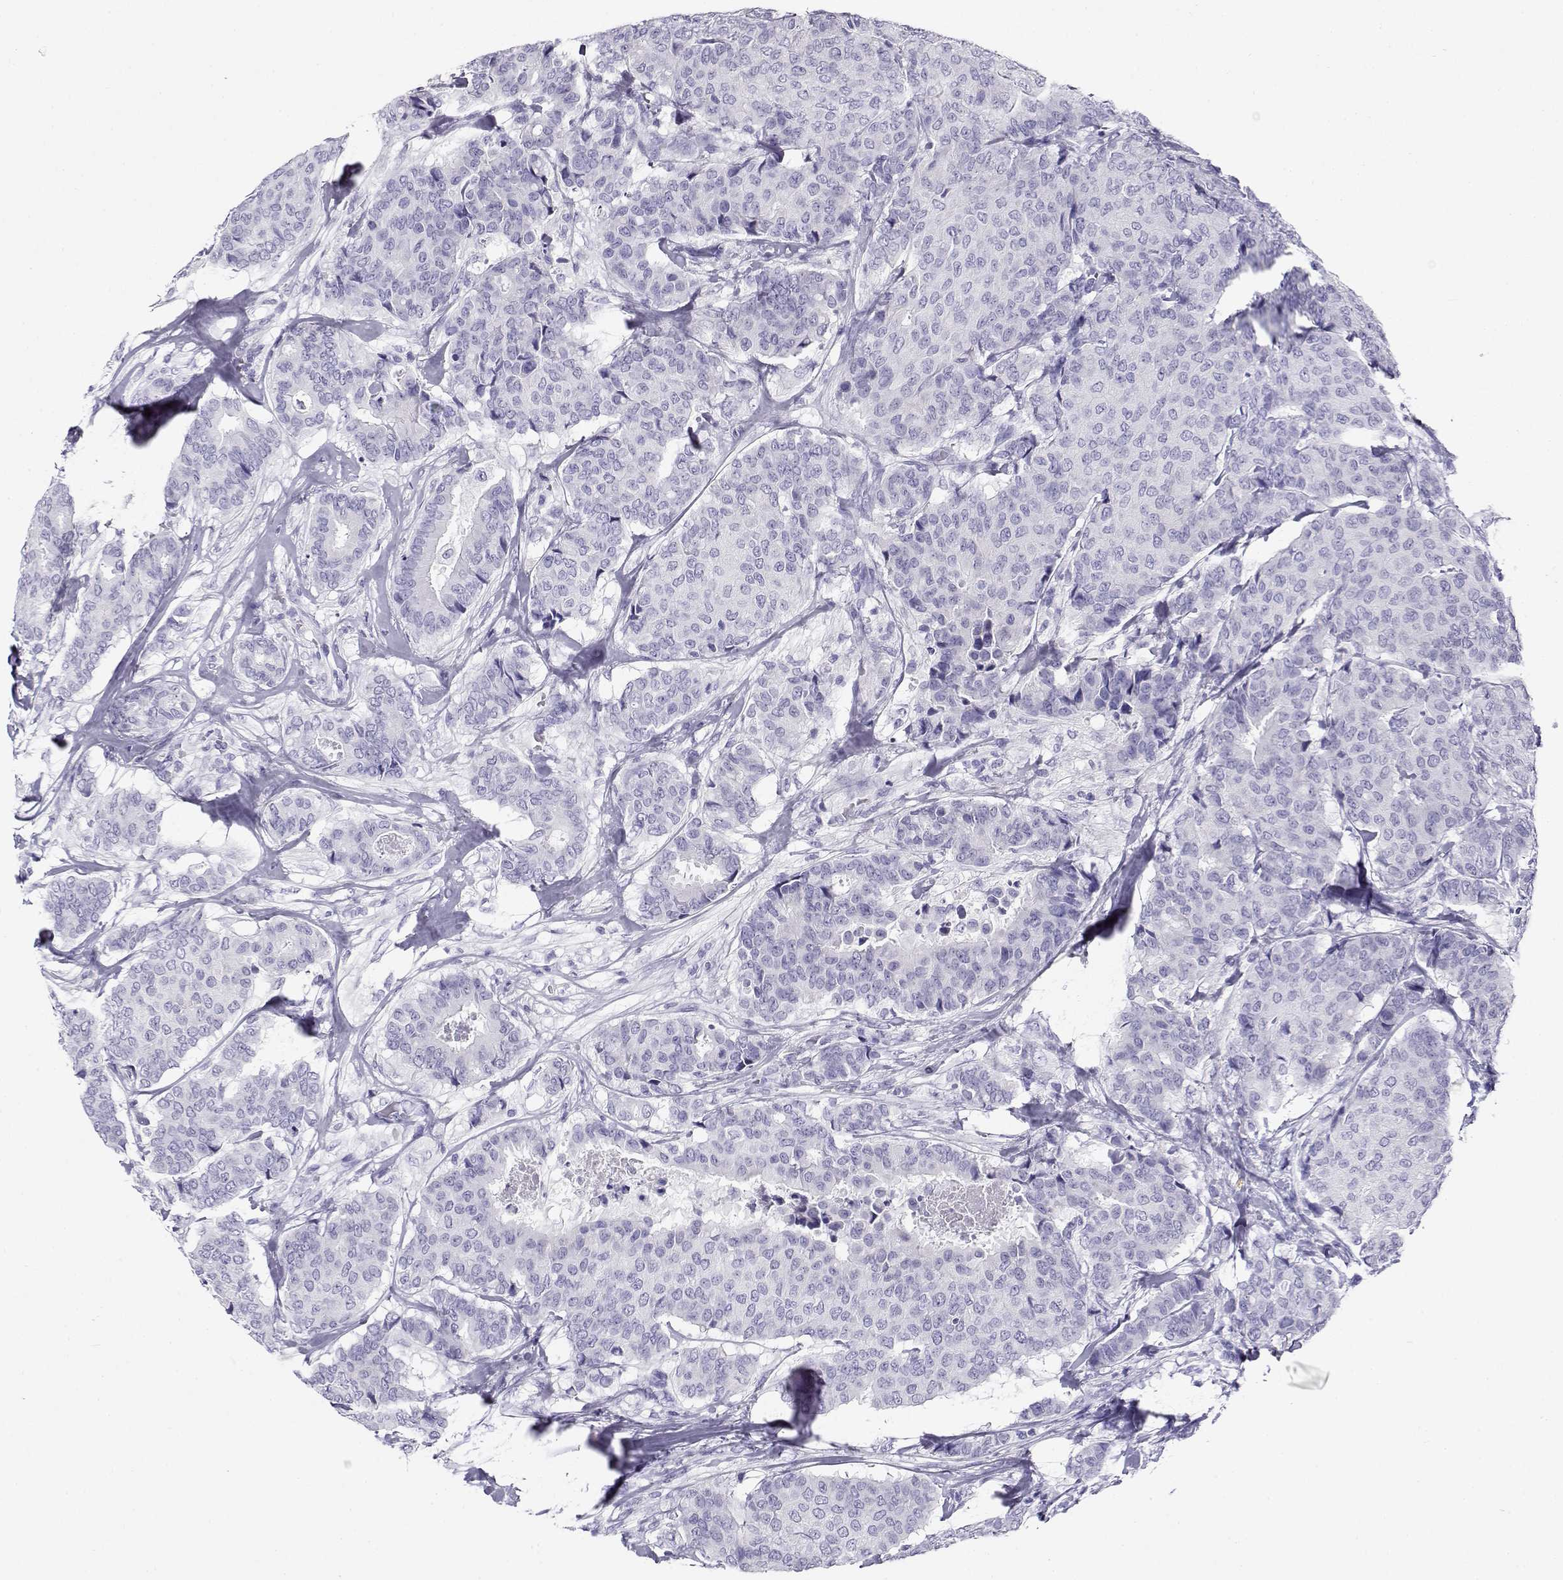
{"staining": {"intensity": "negative", "quantity": "none", "location": "none"}, "tissue": "breast cancer", "cell_type": "Tumor cells", "image_type": "cancer", "snomed": [{"axis": "morphology", "description": "Duct carcinoma"}, {"axis": "topography", "description": "Breast"}], "caption": "Immunohistochemistry (IHC) photomicrograph of neoplastic tissue: breast cancer (intraductal carcinoma) stained with DAB (3,3'-diaminobenzidine) reveals no significant protein positivity in tumor cells. The staining was performed using DAB to visualize the protein expression in brown, while the nuclei were stained in blue with hematoxylin (Magnification: 20x).", "gene": "CABS1", "patient": {"sex": "female", "age": 75}}